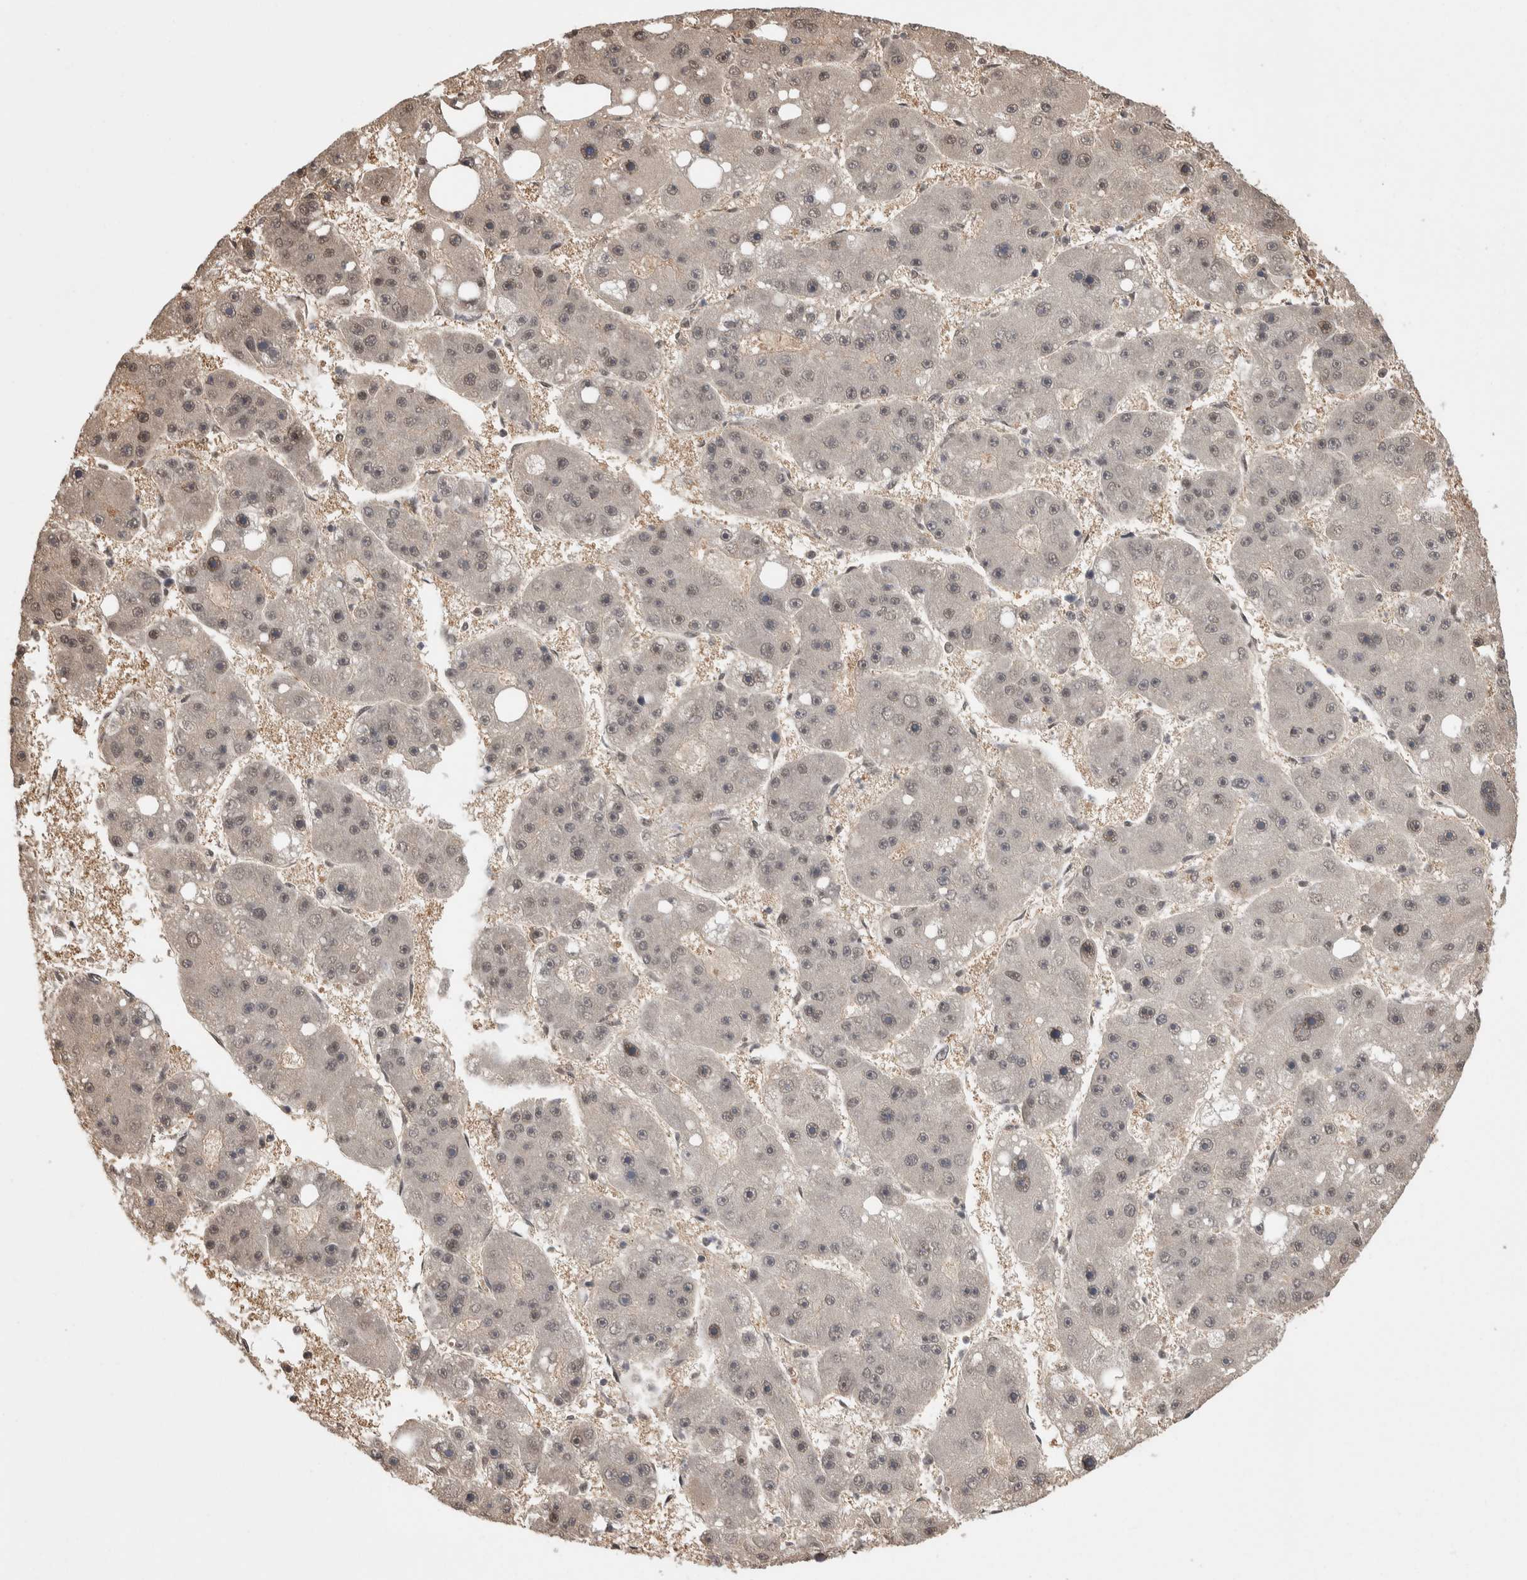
{"staining": {"intensity": "weak", "quantity": "<25%", "location": "nuclear"}, "tissue": "liver cancer", "cell_type": "Tumor cells", "image_type": "cancer", "snomed": [{"axis": "morphology", "description": "Carcinoma, Hepatocellular, NOS"}, {"axis": "topography", "description": "Liver"}], "caption": "Image shows no significant protein staining in tumor cells of hepatocellular carcinoma (liver).", "gene": "ZNF592", "patient": {"sex": "female", "age": 61}}